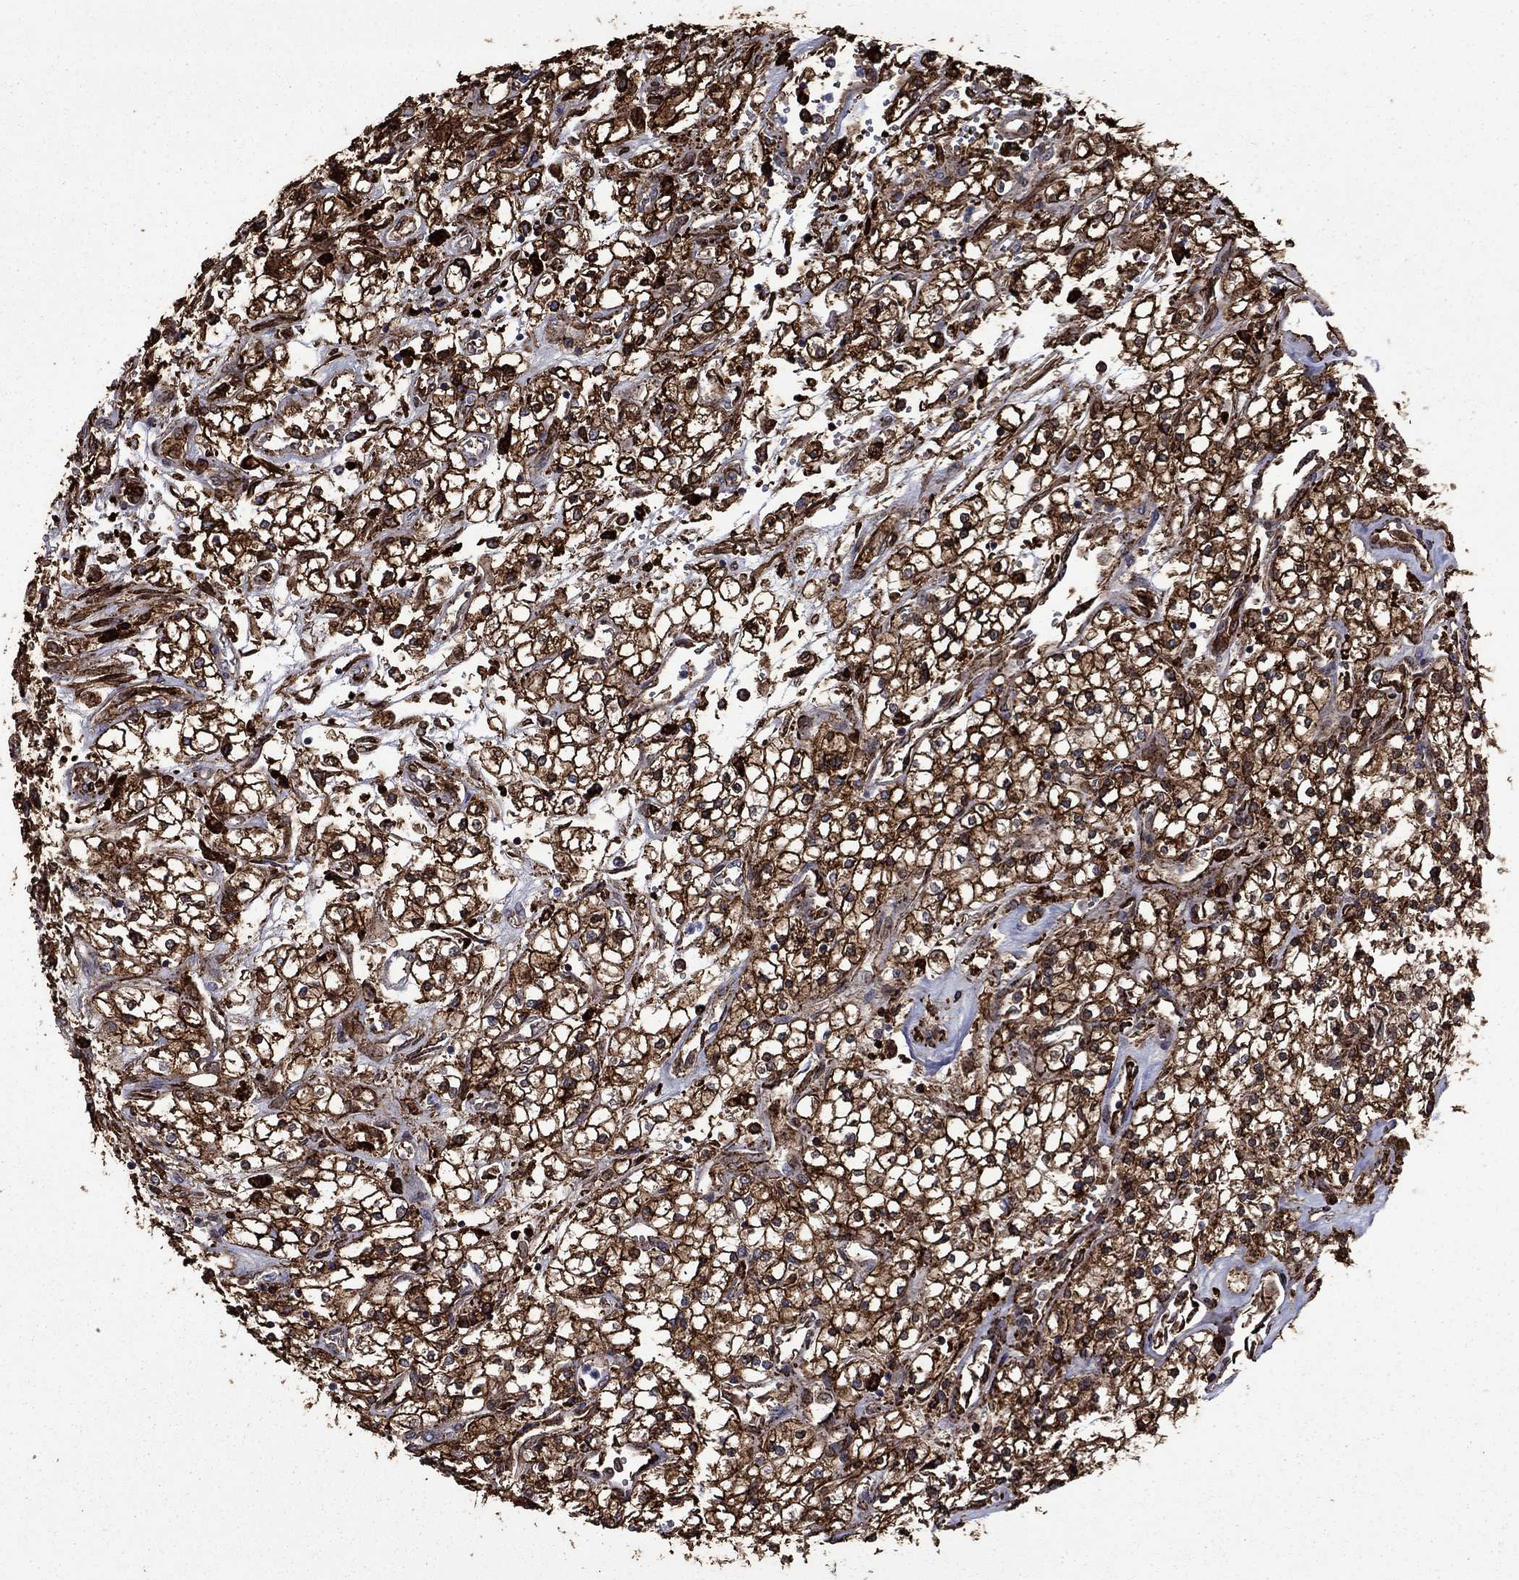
{"staining": {"intensity": "strong", "quantity": ">75%", "location": "cytoplasmic/membranous"}, "tissue": "renal cancer", "cell_type": "Tumor cells", "image_type": "cancer", "snomed": [{"axis": "morphology", "description": "Adenocarcinoma, NOS"}, {"axis": "topography", "description": "Kidney"}], "caption": "Immunohistochemistry (IHC) micrograph of adenocarcinoma (renal) stained for a protein (brown), which reveals high levels of strong cytoplasmic/membranous staining in about >75% of tumor cells.", "gene": "PLAU", "patient": {"sex": "male", "age": 80}}